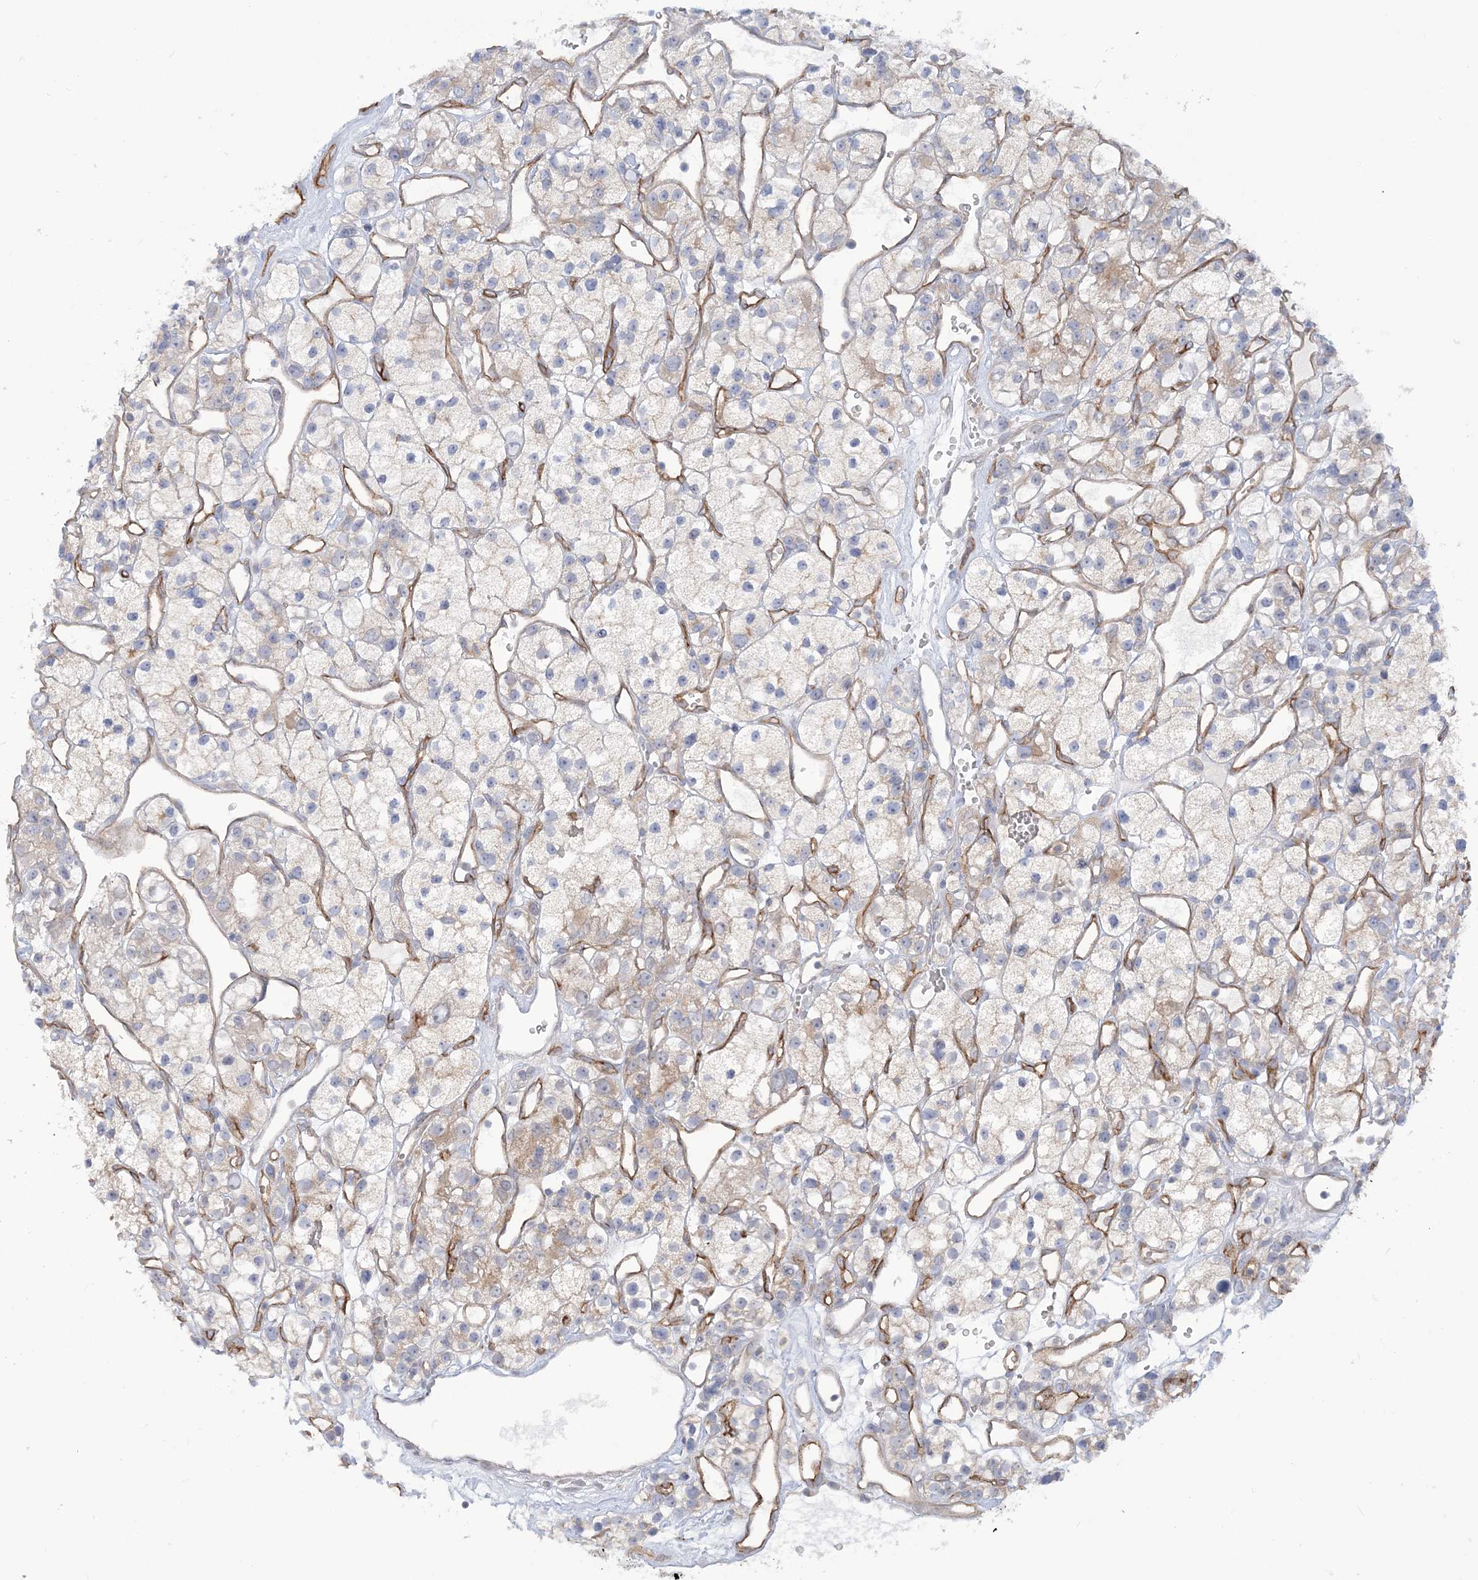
{"staining": {"intensity": "weak", "quantity": "<25%", "location": "cytoplasmic/membranous"}, "tissue": "renal cancer", "cell_type": "Tumor cells", "image_type": "cancer", "snomed": [{"axis": "morphology", "description": "Adenocarcinoma, NOS"}, {"axis": "topography", "description": "Kidney"}], "caption": "Tumor cells are negative for brown protein staining in renal cancer (adenocarcinoma). (Brightfield microscopy of DAB IHC at high magnification).", "gene": "FARSB", "patient": {"sex": "female", "age": 57}}